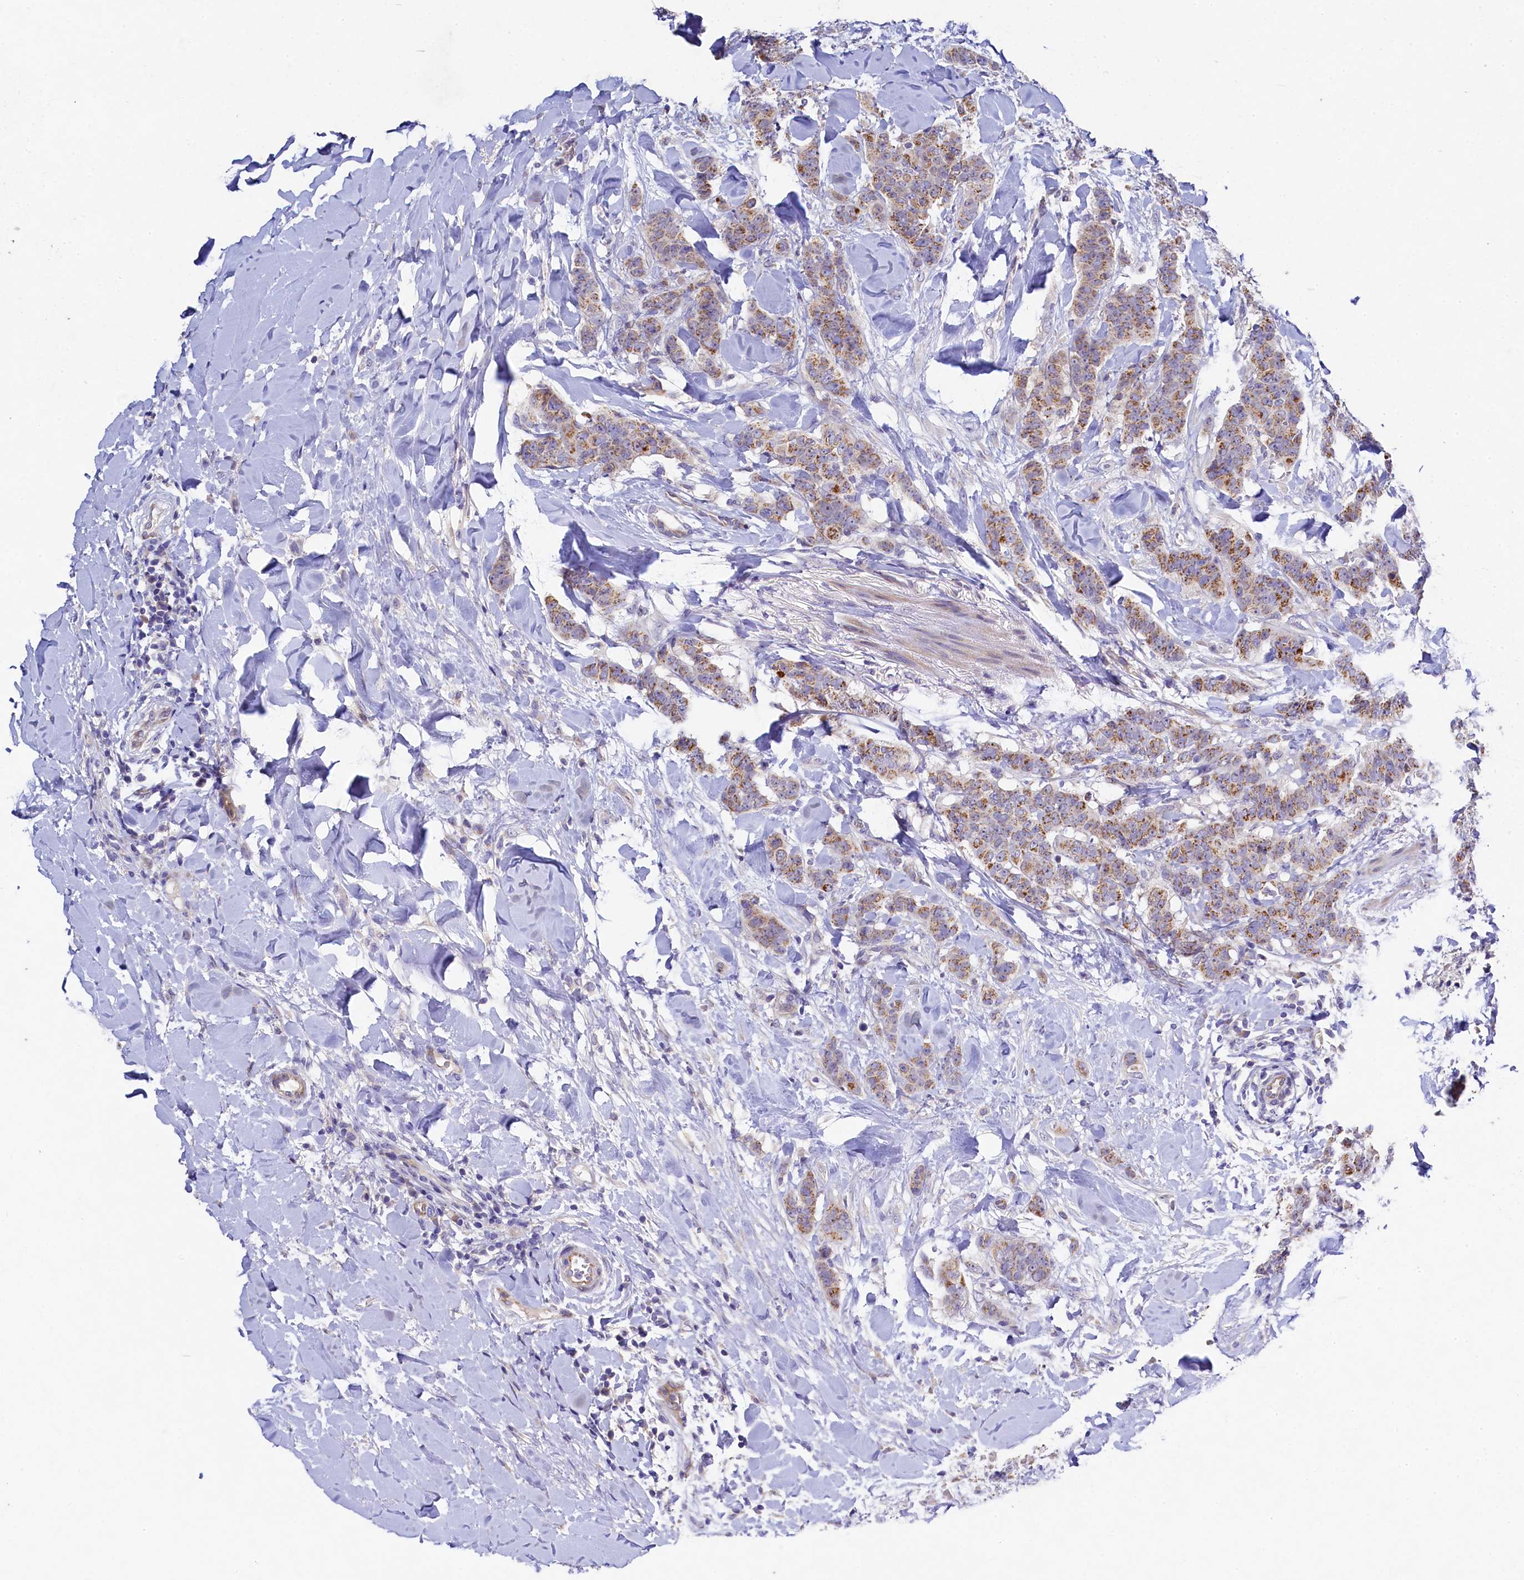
{"staining": {"intensity": "moderate", "quantity": ">75%", "location": "cytoplasmic/membranous"}, "tissue": "breast cancer", "cell_type": "Tumor cells", "image_type": "cancer", "snomed": [{"axis": "morphology", "description": "Duct carcinoma"}, {"axis": "topography", "description": "Breast"}], "caption": "Protein expression analysis of human breast invasive ductal carcinoma reveals moderate cytoplasmic/membranous staining in about >75% of tumor cells.", "gene": "FXYD6", "patient": {"sex": "female", "age": 40}}